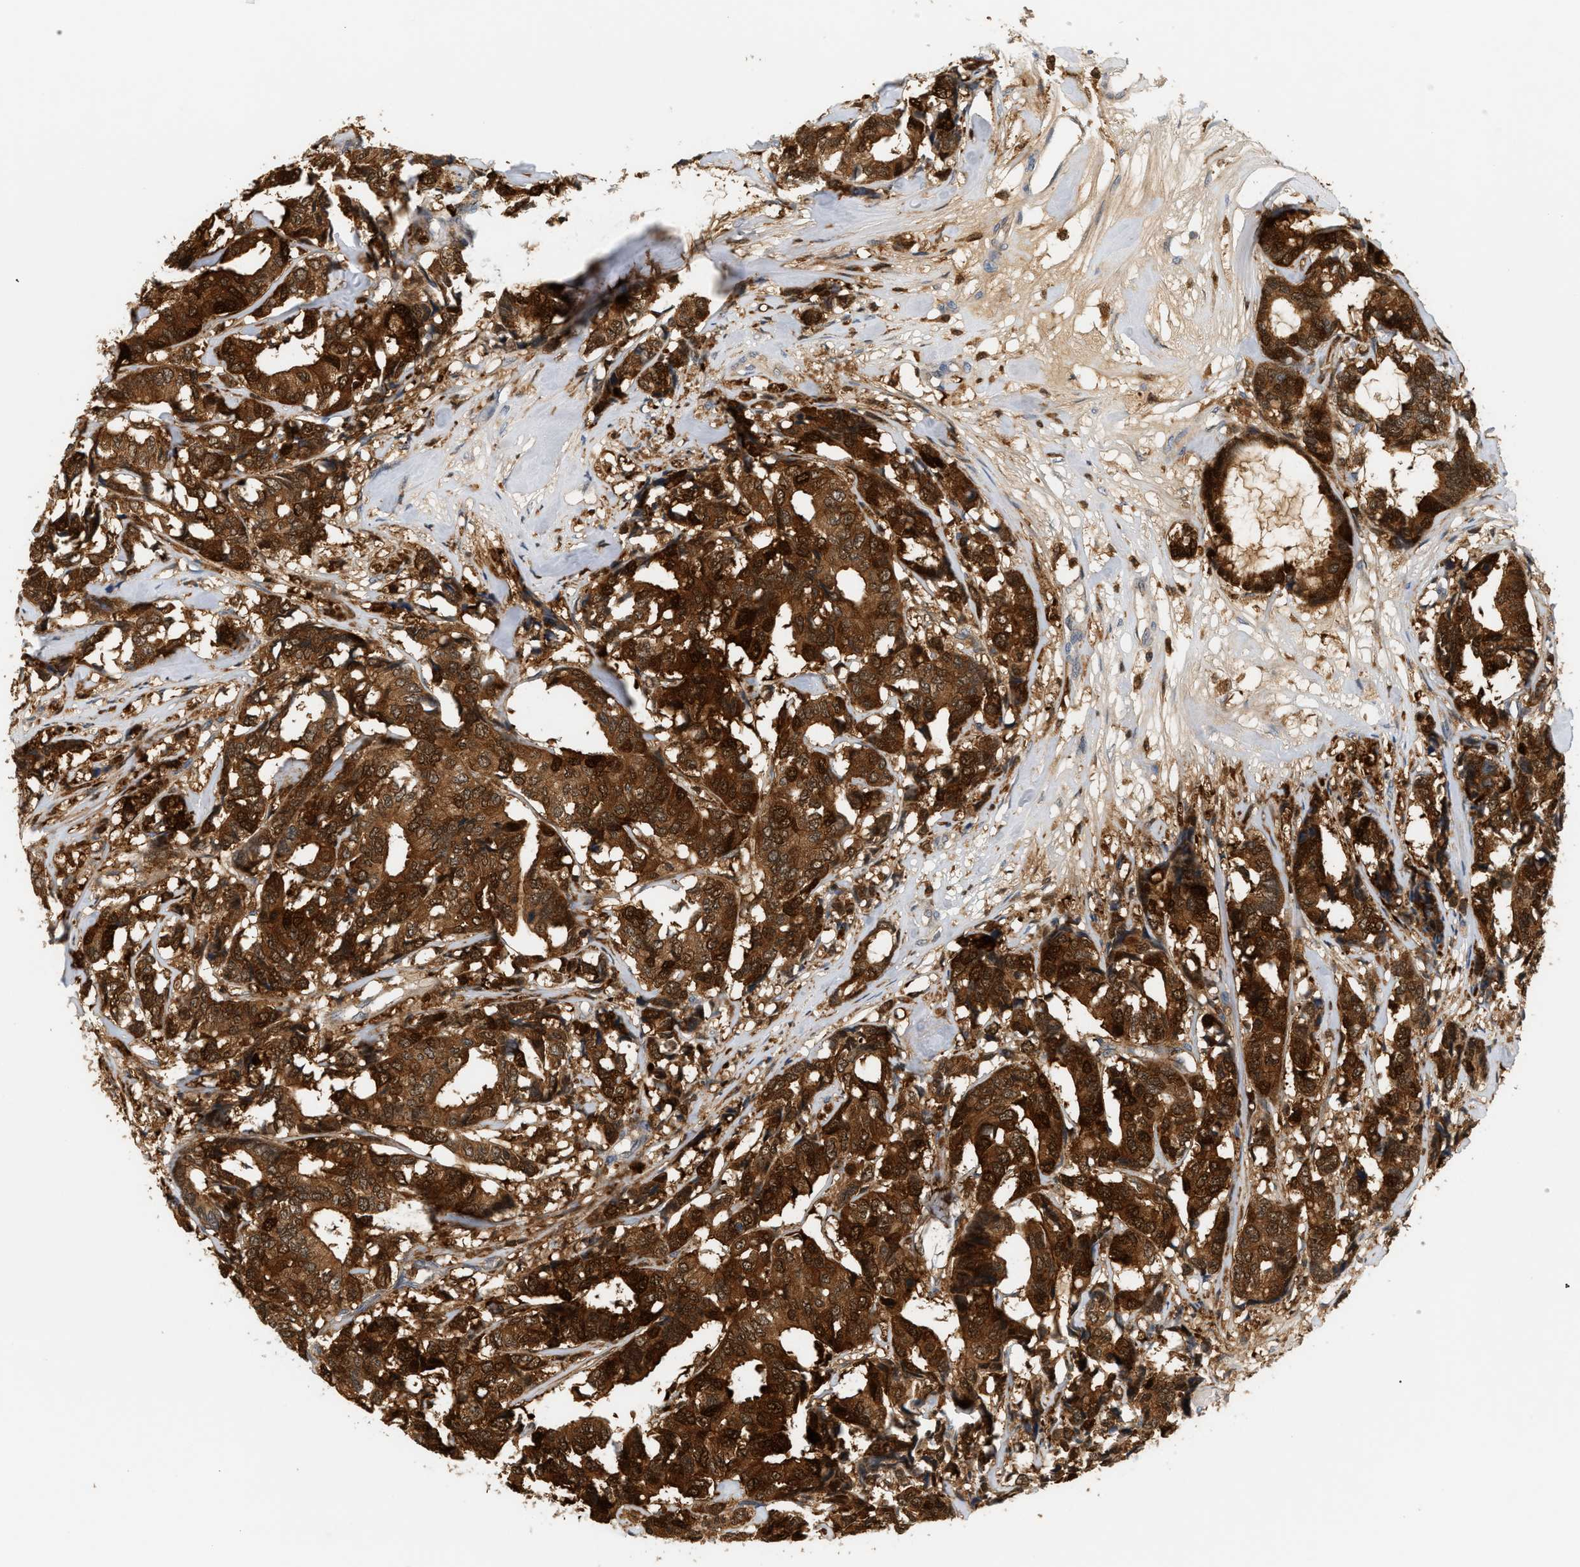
{"staining": {"intensity": "strong", "quantity": ">75%", "location": "cytoplasmic/membranous,nuclear"}, "tissue": "breast cancer", "cell_type": "Tumor cells", "image_type": "cancer", "snomed": [{"axis": "morphology", "description": "Duct carcinoma"}, {"axis": "topography", "description": "Breast"}], "caption": "Immunohistochemical staining of breast cancer reveals high levels of strong cytoplasmic/membranous and nuclear staining in approximately >75% of tumor cells.", "gene": "PYCARD", "patient": {"sex": "female", "age": 87}}